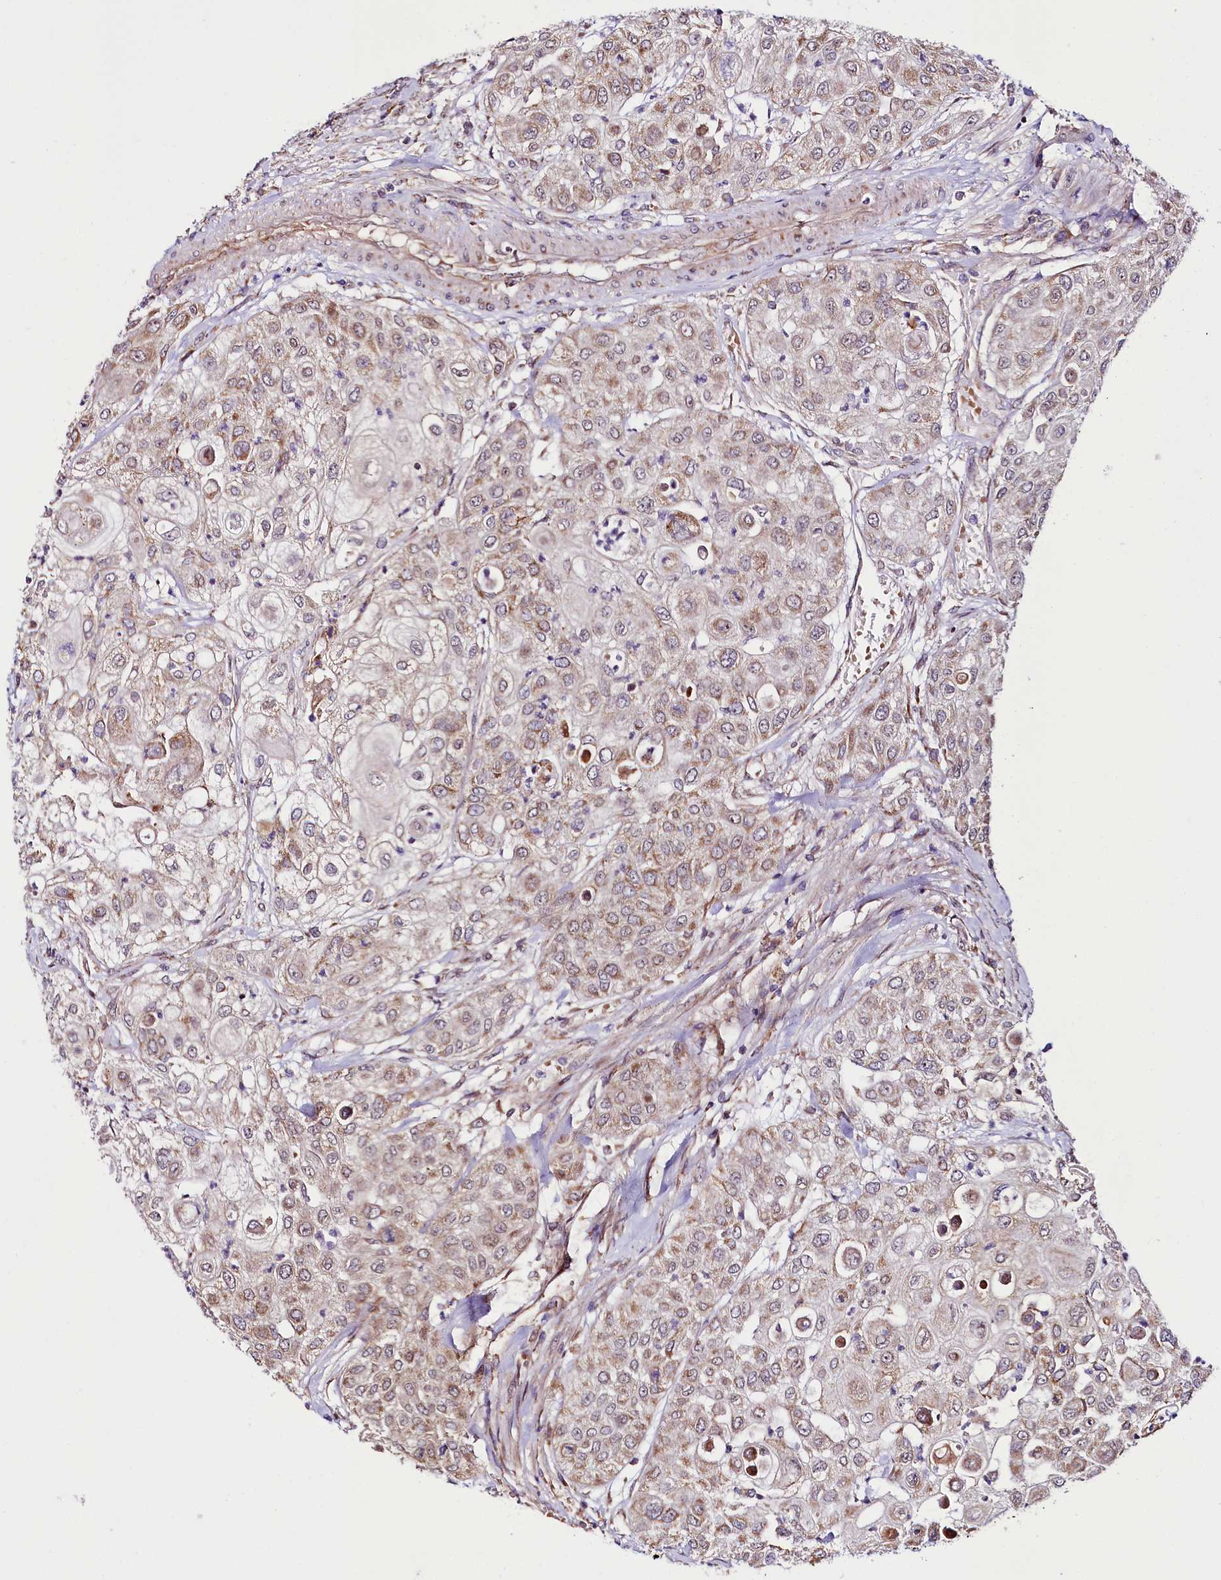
{"staining": {"intensity": "weak", "quantity": "25%-75%", "location": "cytoplasmic/membranous"}, "tissue": "urothelial cancer", "cell_type": "Tumor cells", "image_type": "cancer", "snomed": [{"axis": "morphology", "description": "Urothelial carcinoma, High grade"}, {"axis": "topography", "description": "Urinary bladder"}], "caption": "This is a micrograph of immunohistochemistry (IHC) staining of urothelial carcinoma (high-grade), which shows weak staining in the cytoplasmic/membranous of tumor cells.", "gene": "ST7", "patient": {"sex": "female", "age": 79}}